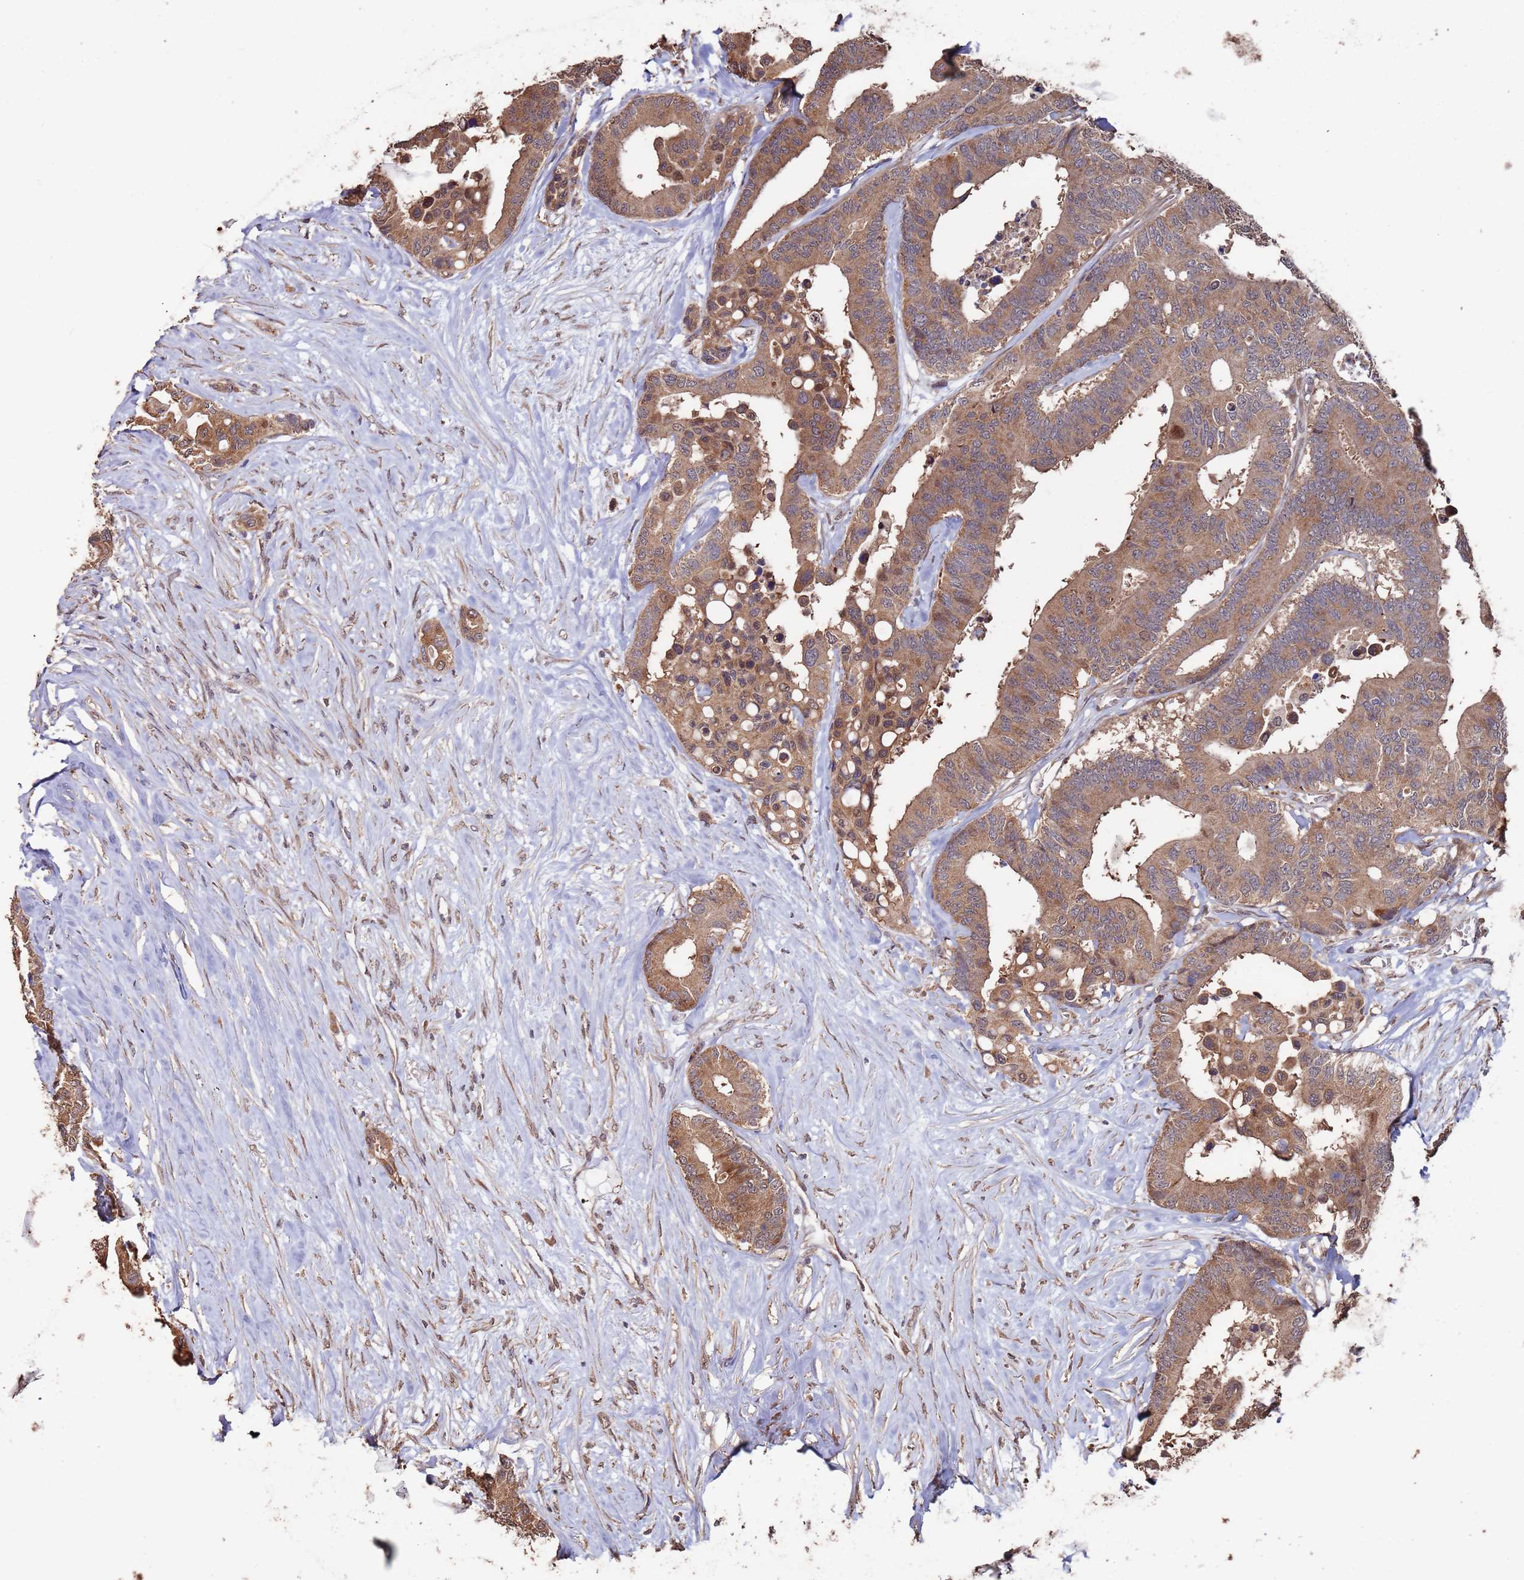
{"staining": {"intensity": "moderate", "quantity": ">75%", "location": "cytoplasmic/membranous"}, "tissue": "colorectal cancer", "cell_type": "Tumor cells", "image_type": "cancer", "snomed": [{"axis": "morphology", "description": "Normal tissue, NOS"}, {"axis": "morphology", "description": "Adenocarcinoma, NOS"}, {"axis": "topography", "description": "Colon"}], "caption": "A photomicrograph showing moderate cytoplasmic/membranous staining in approximately >75% of tumor cells in colorectal cancer (adenocarcinoma), as visualized by brown immunohistochemical staining.", "gene": "PRR7", "patient": {"sex": "male", "age": 82}}